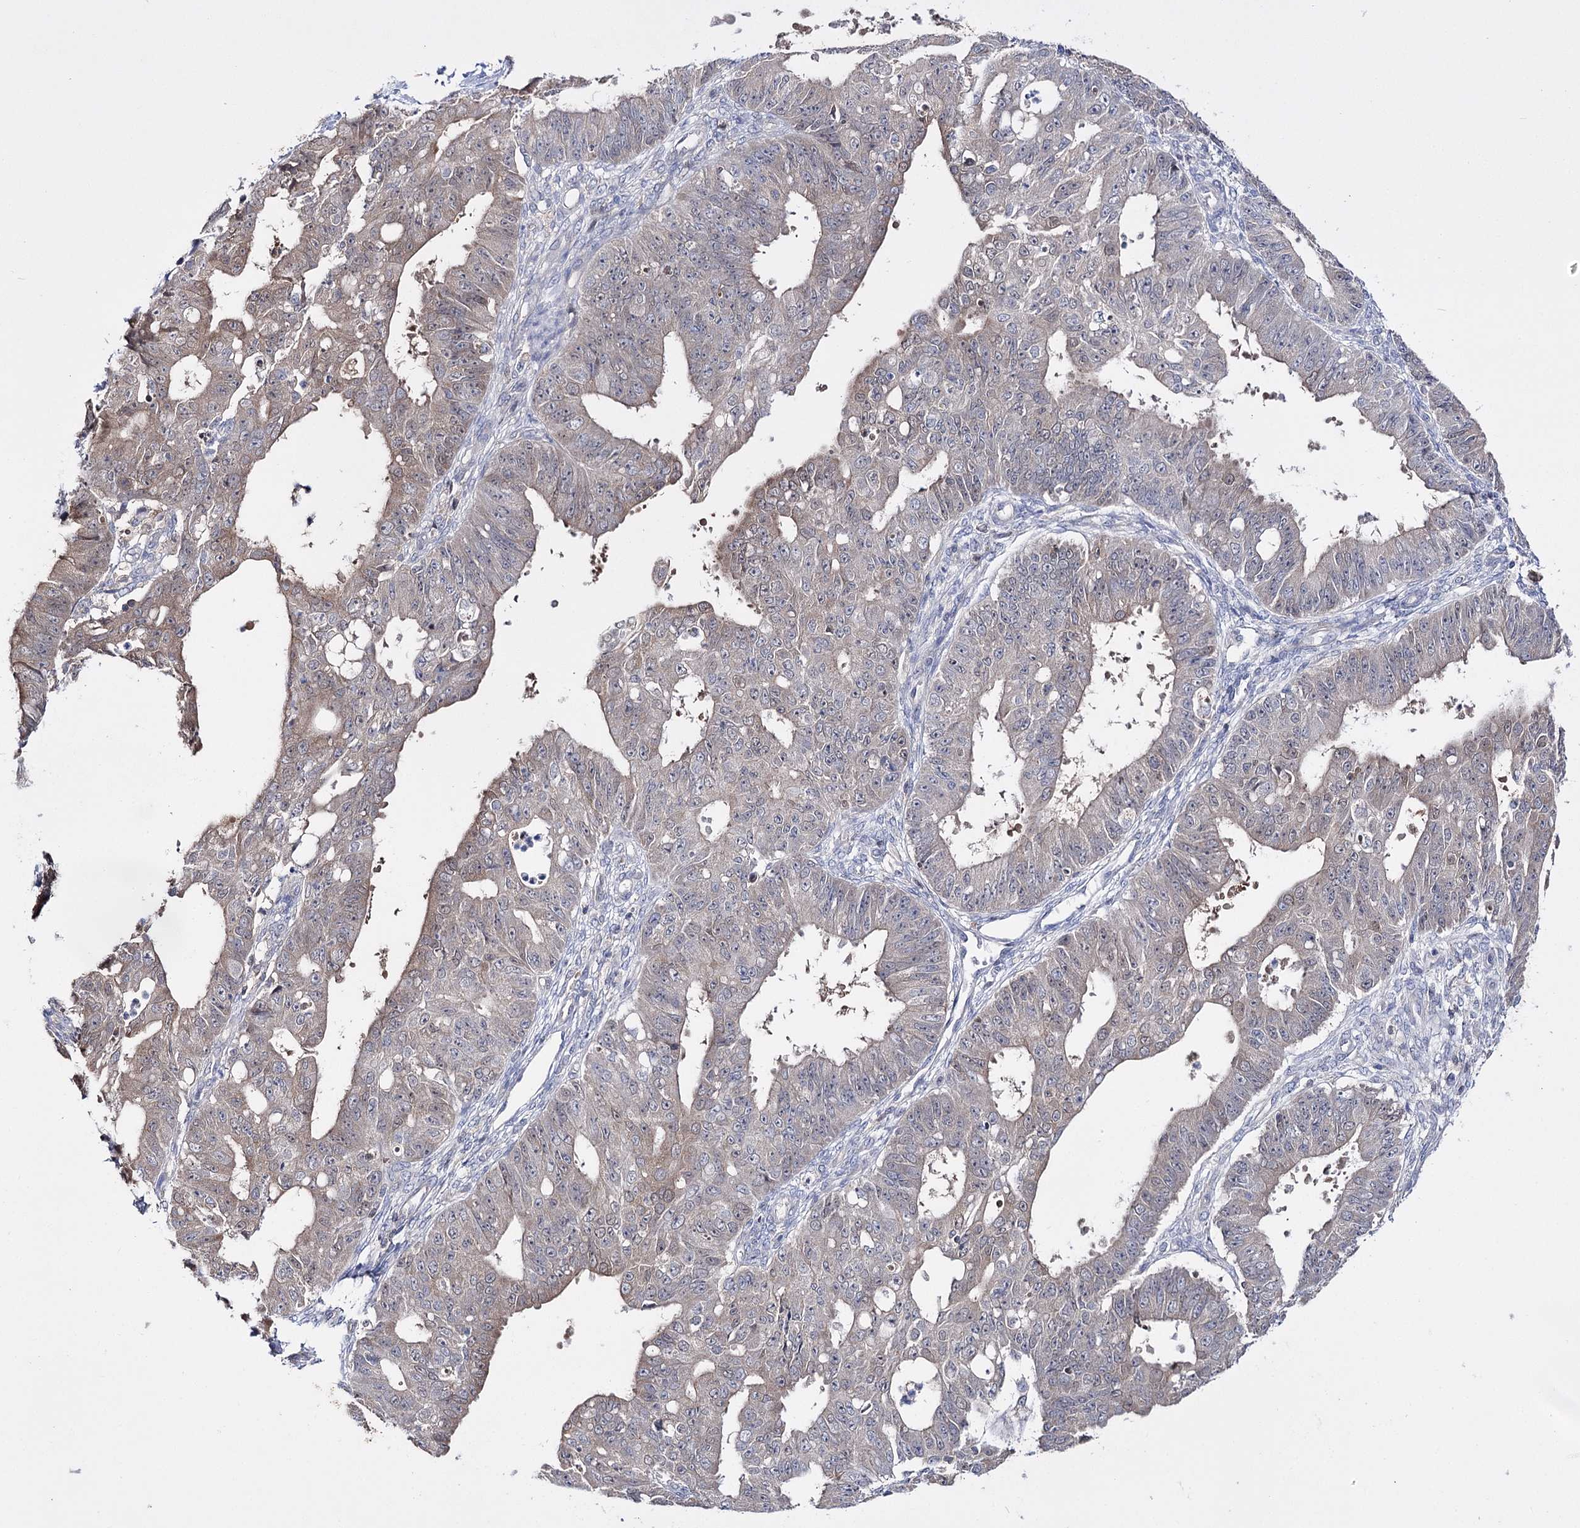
{"staining": {"intensity": "weak", "quantity": "<25%", "location": "cytoplasmic/membranous,nuclear"}, "tissue": "ovarian cancer", "cell_type": "Tumor cells", "image_type": "cancer", "snomed": [{"axis": "morphology", "description": "Carcinoma, endometroid"}, {"axis": "topography", "description": "Appendix"}, {"axis": "topography", "description": "Ovary"}], "caption": "Ovarian cancer was stained to show a protein in brown. There is no significant staining in tumor cells.", "gene": "PTER", "patient": {"sex": "female", "age": 42}}